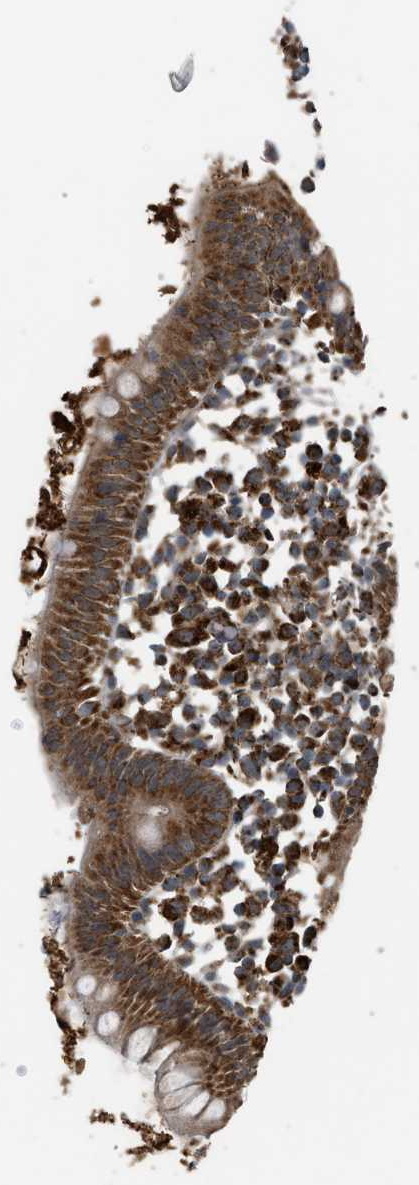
{"staining": {"intensity": "strong", "quantity": ">75%", "location": "cytoplasmic/membranous"}, "tissue": "appendix", "cell_type": "Glandular cells", "image_type": "normal", "snomed": [{"axis": "morphology", "description": "Normal tissue, NOS"}, {"axis": "topography", "description": "Appendix"}], "caption": "Immunohistochemical staining of normal human appendix demonstrates high levels of strong cytoplasmic/membranous expression in approximately >75% of glandular cells. (IHC, brightfield microscopy, high magnification).", "gene": "STARD3", "patient": {"sex": "female", "age": 20}}